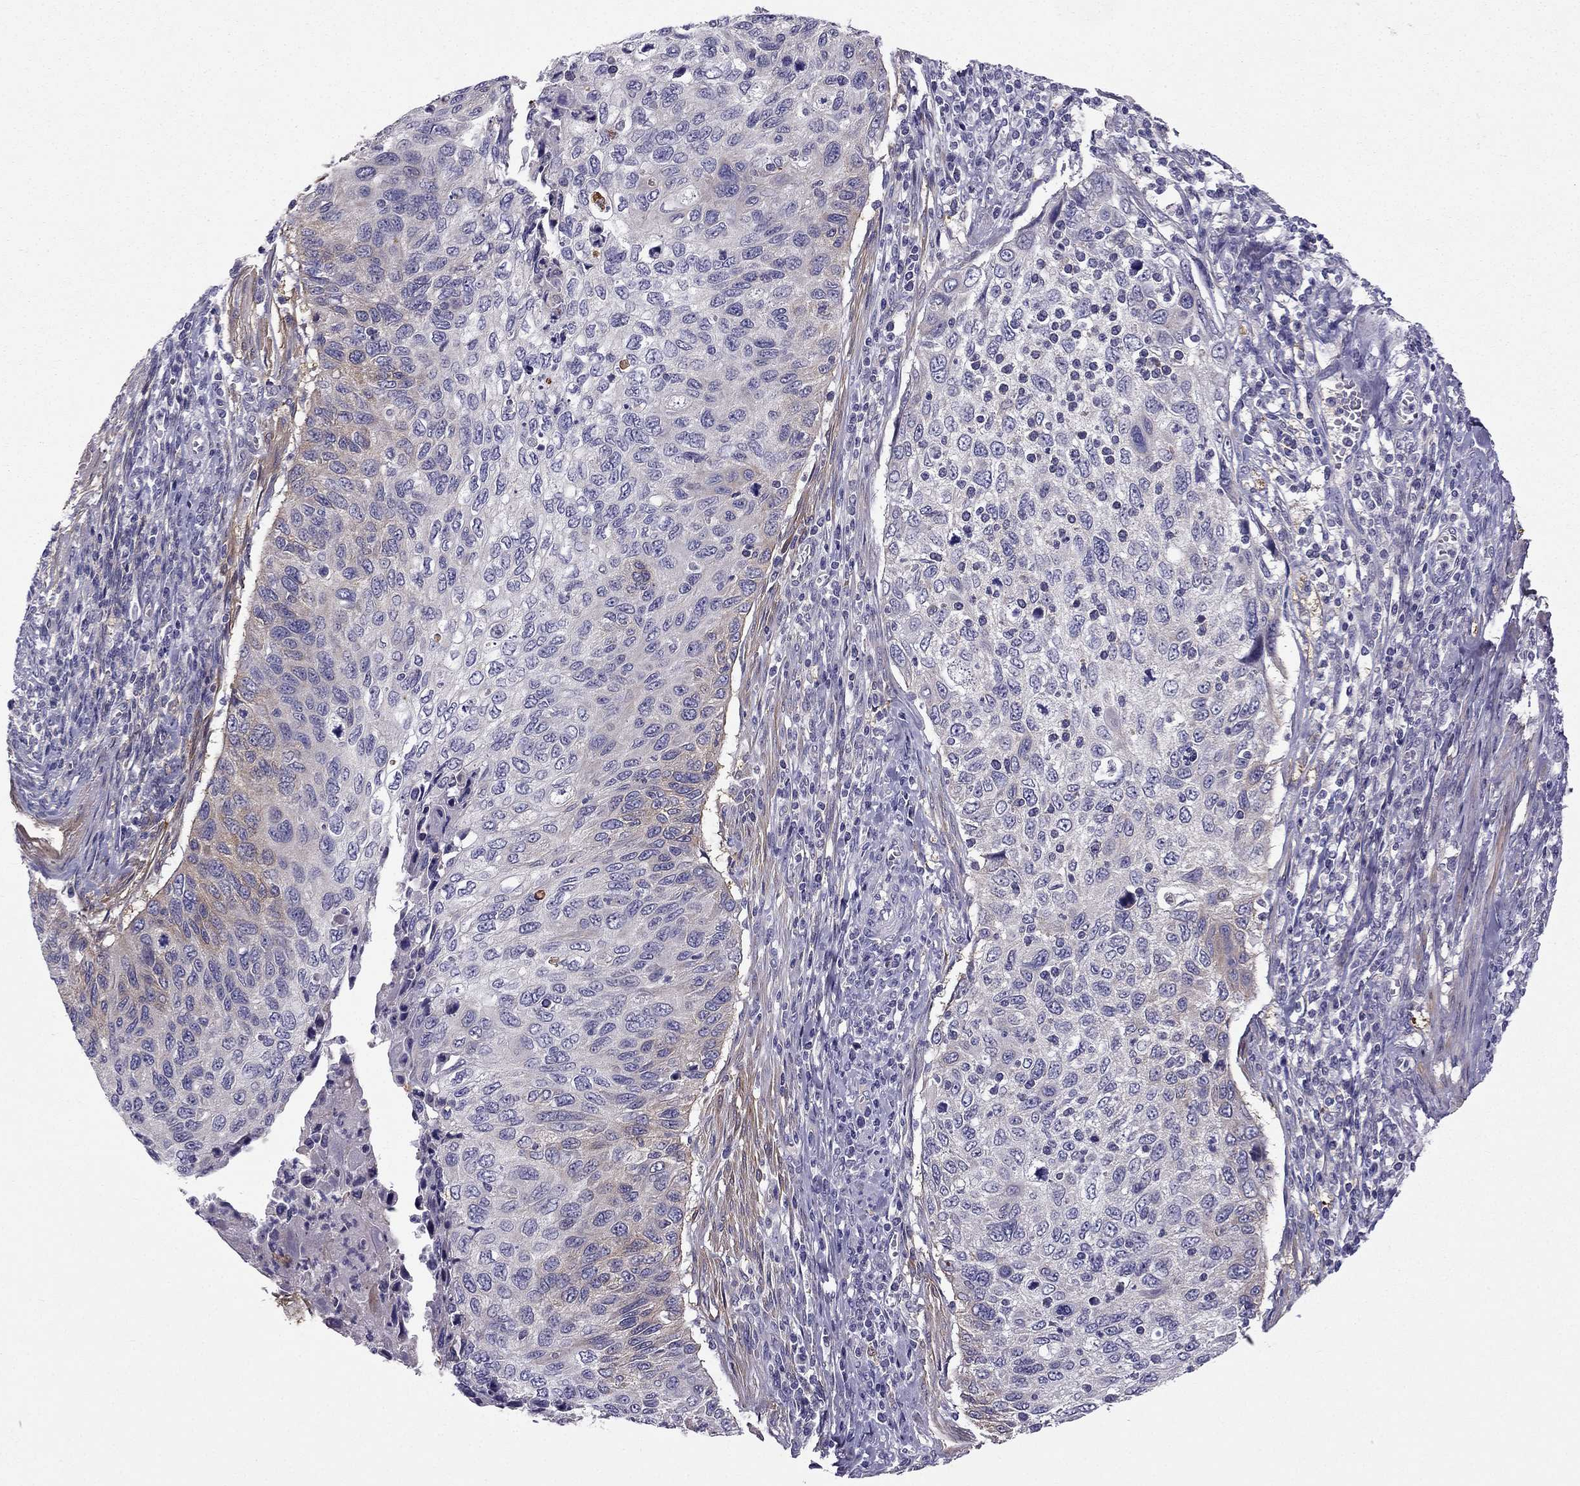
{"staining": {"intensity": "weak", "quantity": "<25%", "location": "cytoplasmic/membranous"}, "tissue": "cervical cancer", "cell_type": "Tumor cells", "image_type": "cancer", "snomed": [{"axis": "morphology", "description": "Squamous cell carcinoma, NOS"}, {"axis": "topography", "description": "Cervix"}], "caption": "Tumor cells show no significant protein positivity in cervical squamous cell carcinoma. (DAB (3,3'-diaminobenzidine) IHC with hematoxylin counter stain).", "gene": "SYT5", "patient": {"sex": "female", "age": 70}}